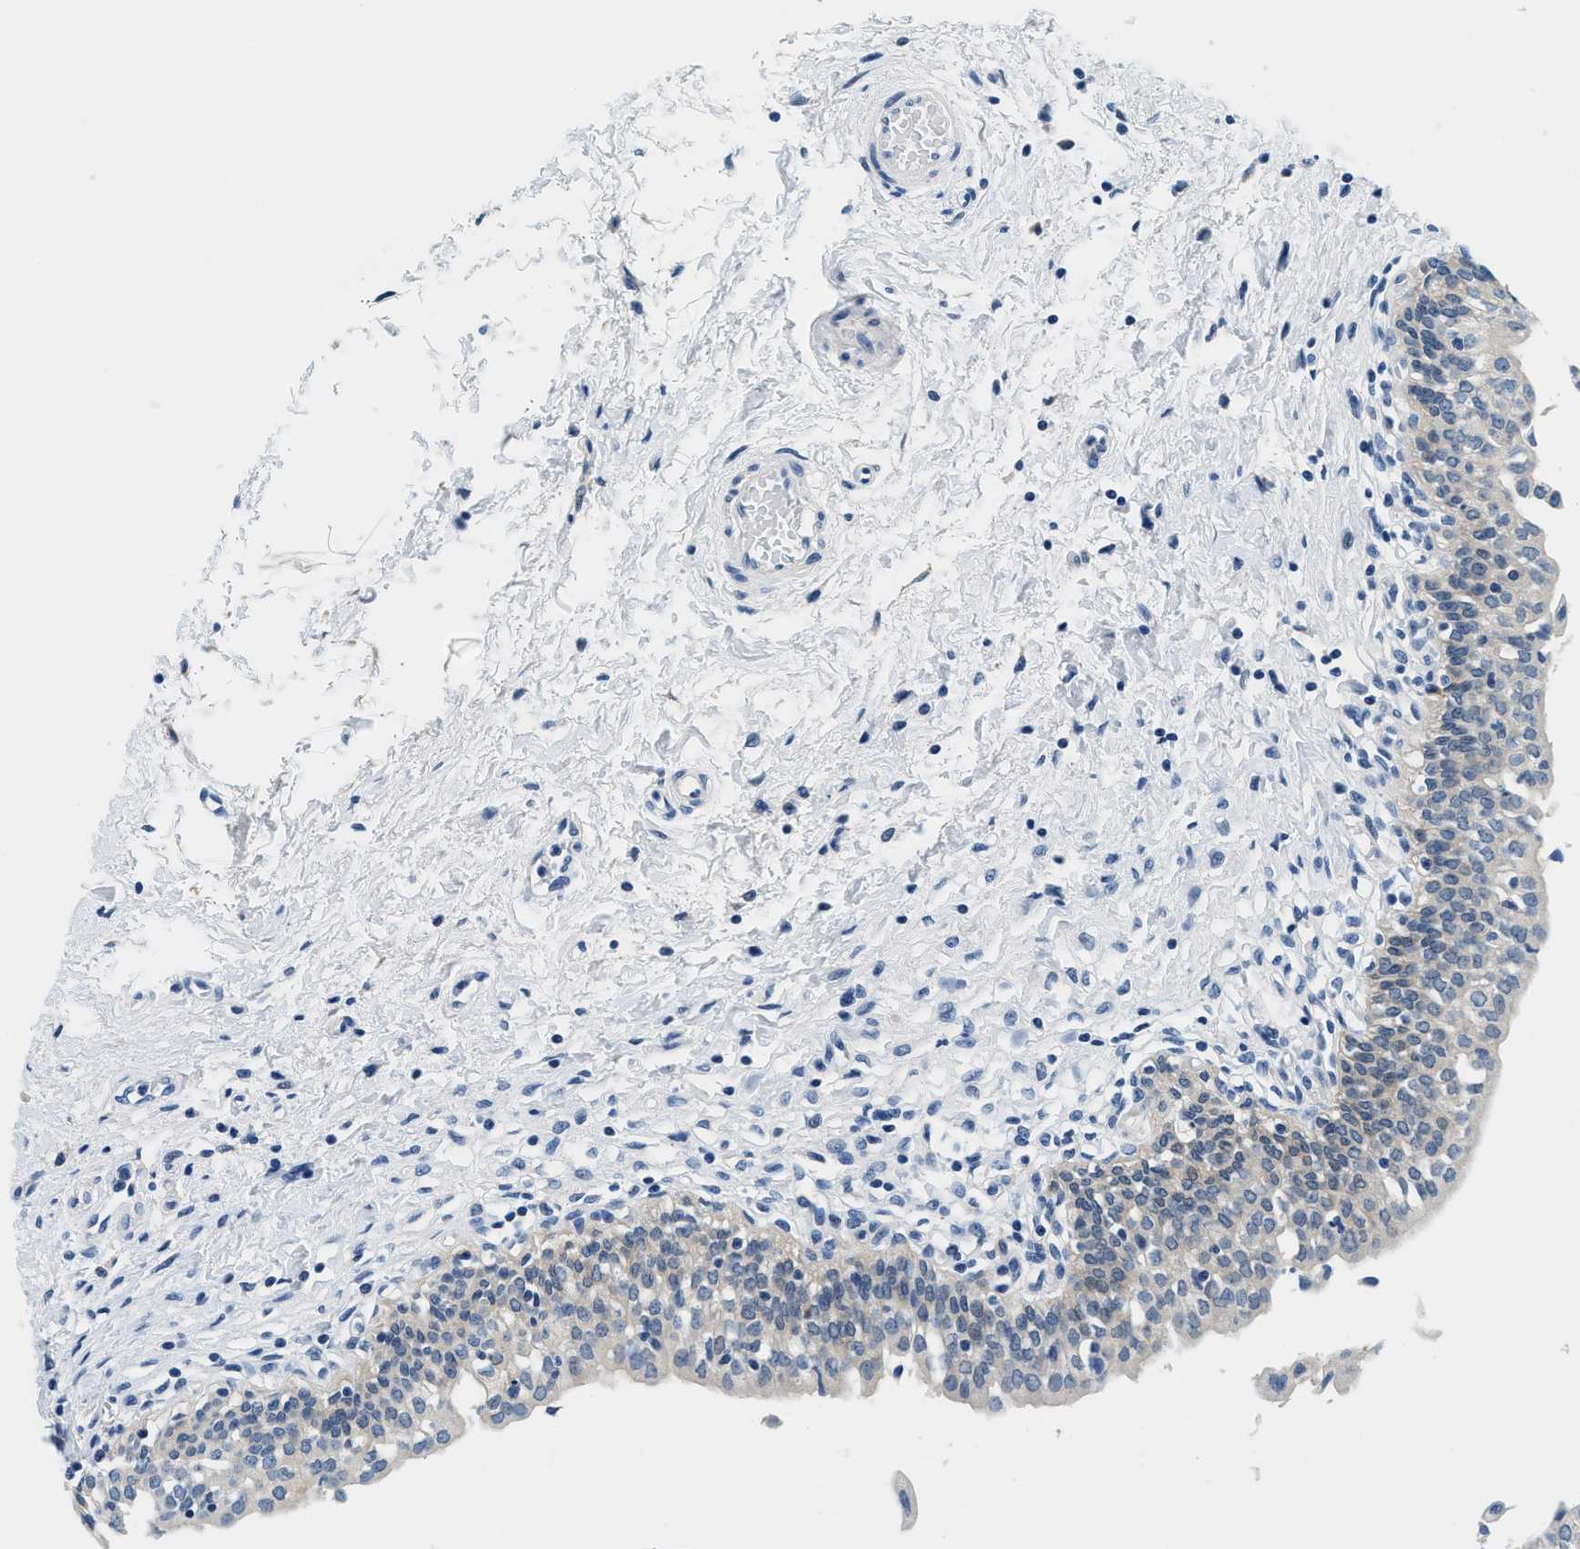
{"staining": {"intensity": "weak", "quantity": "<25%", "location": "cytoplasmic/membranous"}, "tissue": "urinary bladder", "cell_type": "Urothelial cells", "image_type": "normal", "snomed": [{"axis": "morphology", "description": "Normal tissue, NOS"}, {"axis": "topography", "description": "Urinary bladder"}], "caption": "Urinary bladder stained for a protein using IHC shows no expression urothelial cells.", "gene": "GSTM3", "patient": {"sex": "male", "age": 55}}